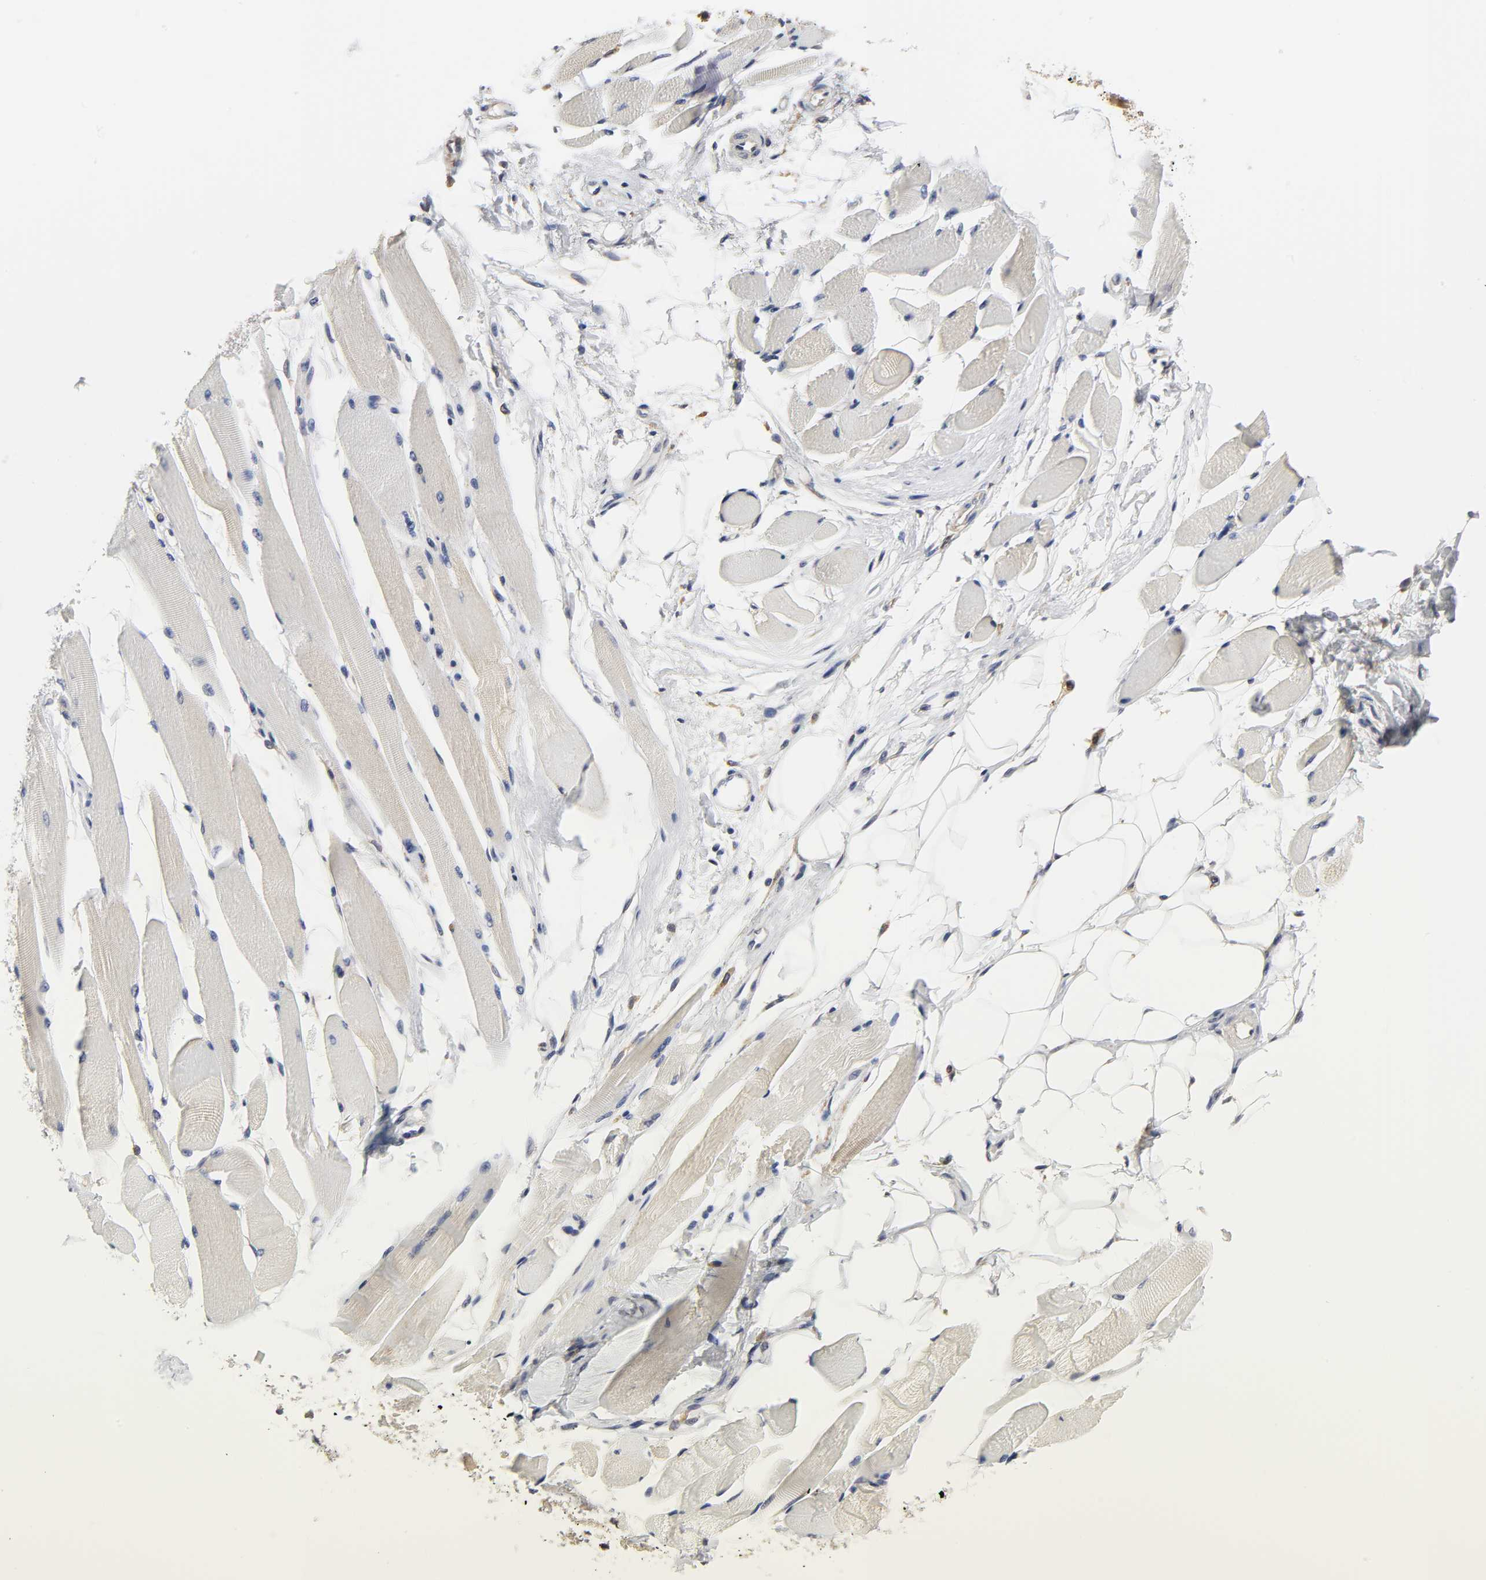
{"staining": {"intensity": "weak", "quantity": "25%-75%", "location": "cytoplasmic/membranous"}, "tissue": "skeletal muscle", "cell_type": "Myocytes", "image_type": "normal", "snomed": [{"axis": "morphology", "description": "Normal tissue, NOS"}, {"axis": "topography", "description": "Skeletal muscle"}, {"axis": "topography", "description": "Peripheral nerve tissue"}], "caption": "A high-resolution image shows immunohistochemistry (IHC) staining of benign skeletal muscle, which demonstrates weak cytoplasmic/membranous expression in about 25%-75% of myocytes. Using DAB (3,3'-diaminobenzidine) (brown) and hematoxylin (blue) stains, captured at high magnification using brightfield microscopy.", "gene": "HCK", "patient": {"sex": "female", "age": 84}}